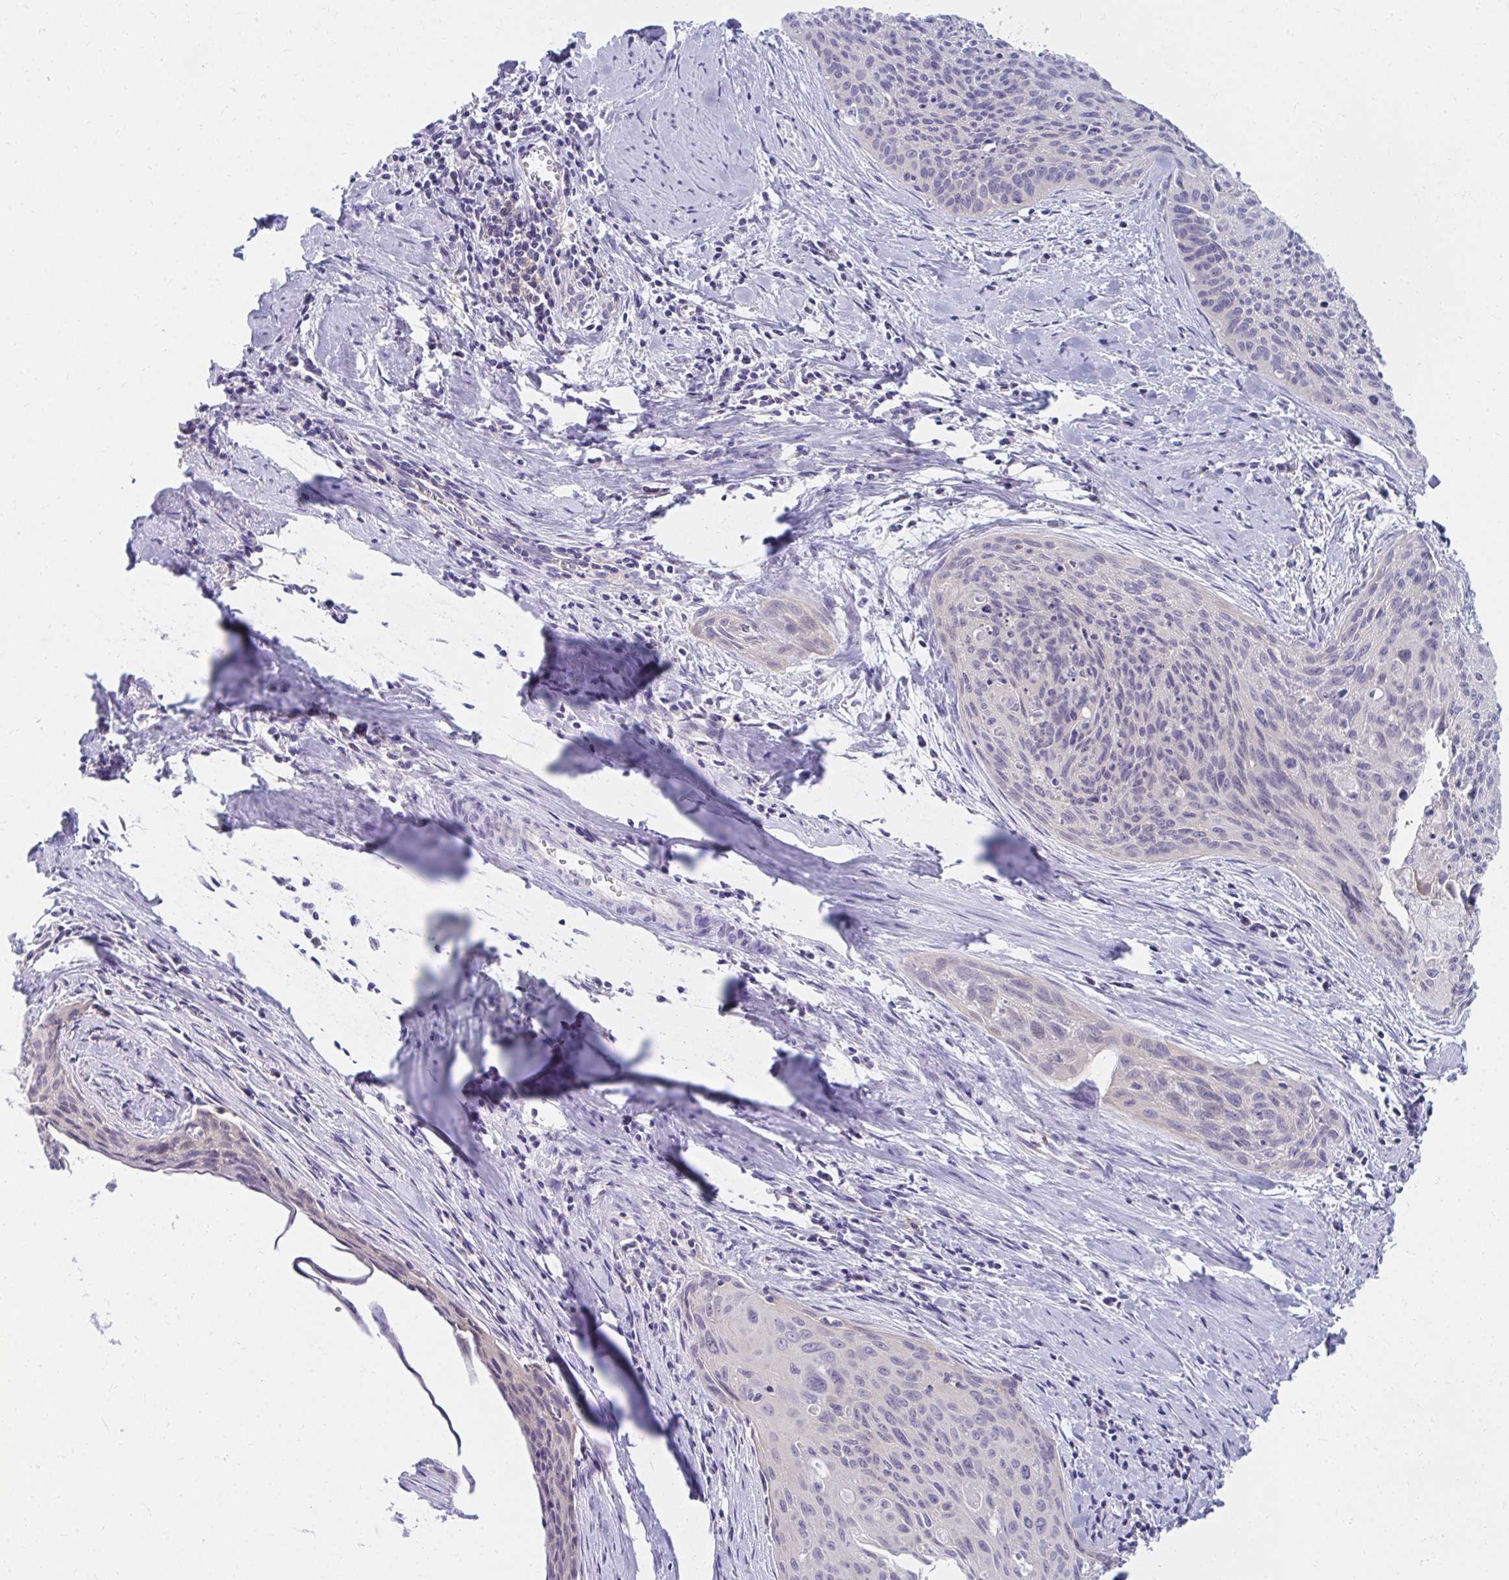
{"staining": {"intensity": "negative", "quantity": "none", "location": "none"}, "tissue": "cervical cancer", "cell_type": "Tumor cells", "image_type": "cancer", "snomed": [{"axis": "morphology", "description": "Squamous cell carcinoma, NOS"}, {"axis": "topography", "description": "Cervix"}], "caption": "The histopathology image displays no staining of tumor cells in cervical cancer.", "gene": "C19orf81", "patient": {"sex": "female", "age": 55}}